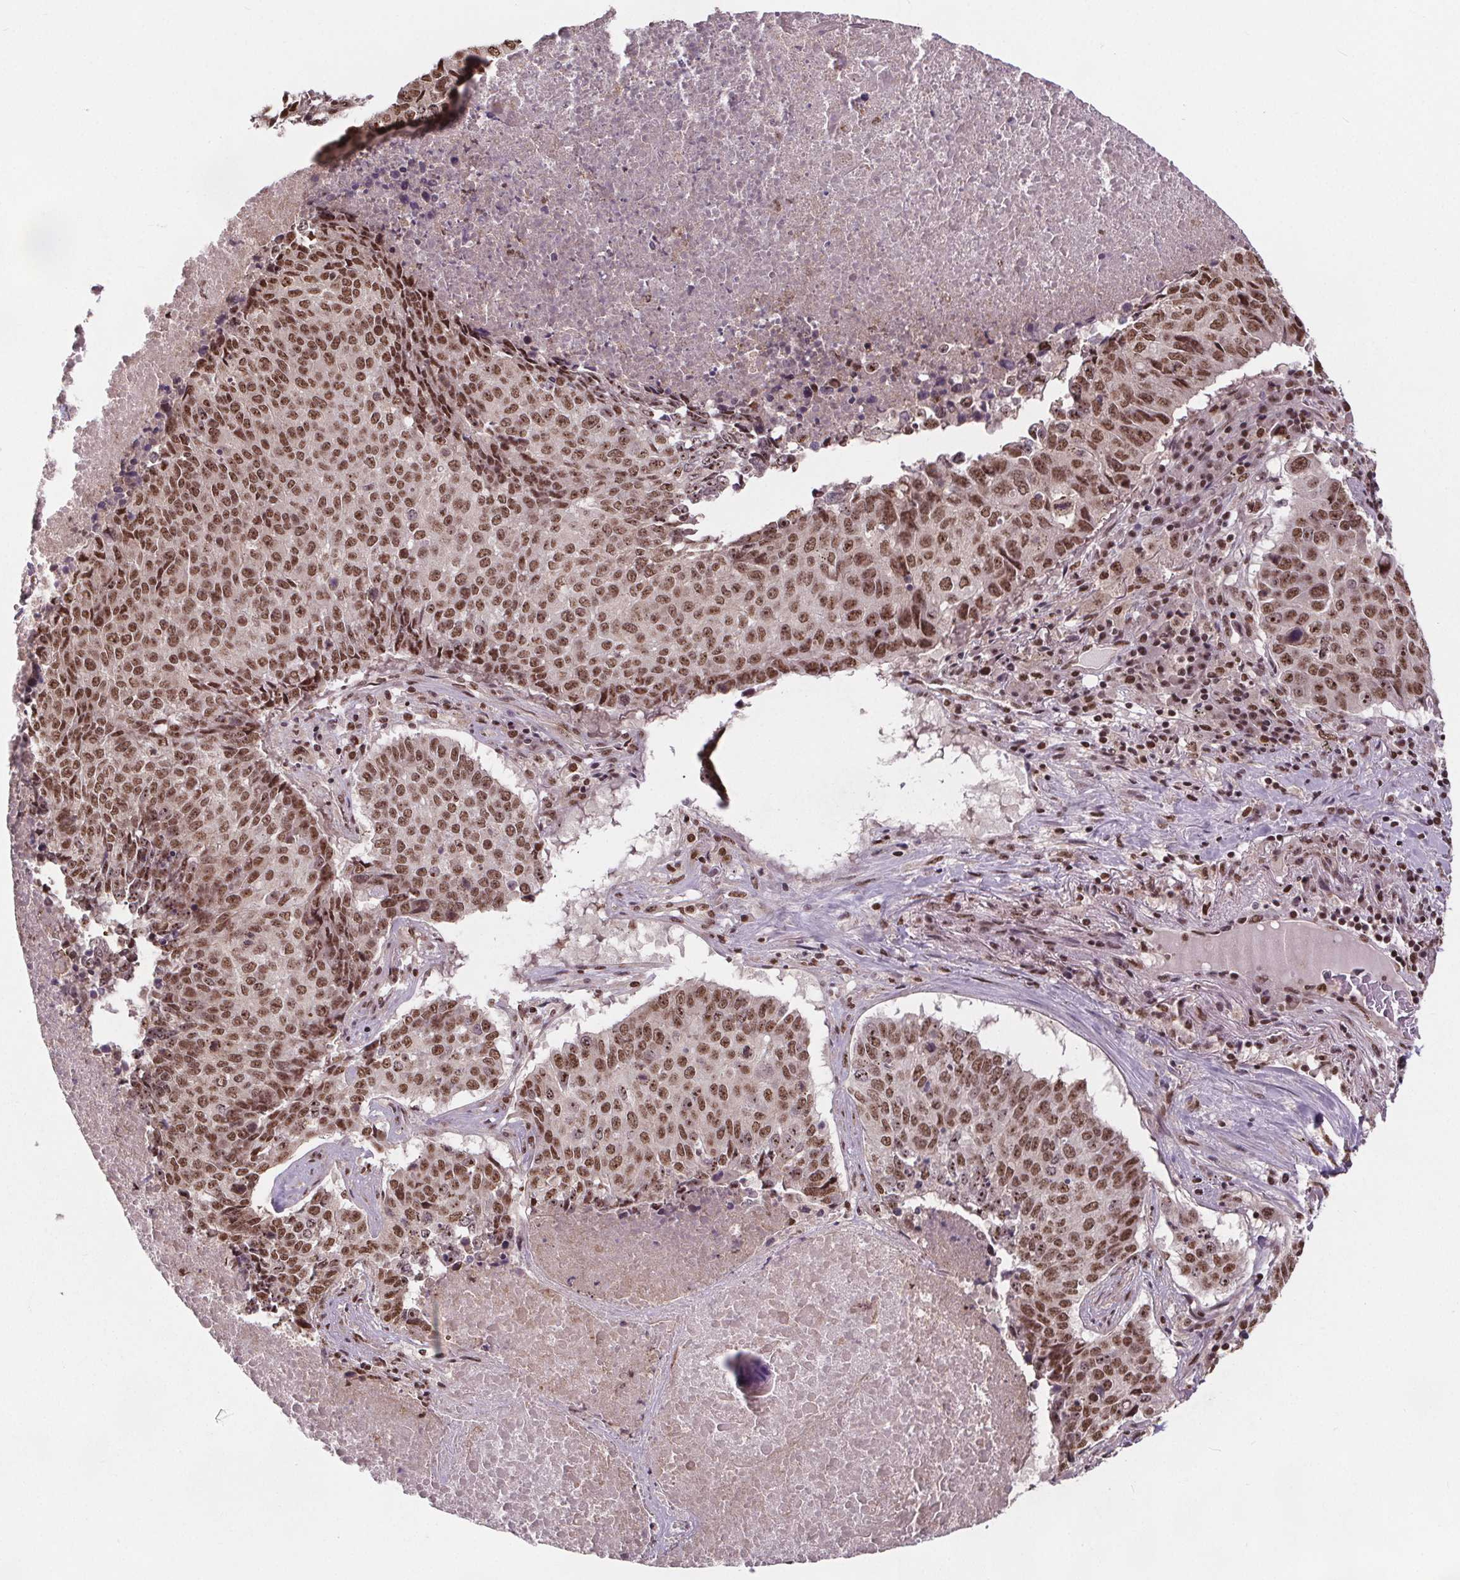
{"staining": {"intensity": "moderate", "quantity": ">75%", "location": "nuclear"}, "tissue": "lung cancer", "cell_type": "Tumor cells", "image_type": "cancer", "snomed": [{"axis": "morphology", "description": "Normal tissue, NOS"}, {"axis": "morphology", "description": "Squamous cell carcinoma, NOS"}, {"axis": "topography", "description": "Bronchus"}, {"axis": "topography", "description": "Lung"}], "caption": "Immunohistochemical staining of human lung cancer (squamous cell carcinoma) displays moderate nuclear protein positivity in about >75% of tumor cells. (brown staining indicates protein expression, while blue staining denotes nuclei).", "gene": "JARID2", "patient": {"sex": "male", "age": 64}}